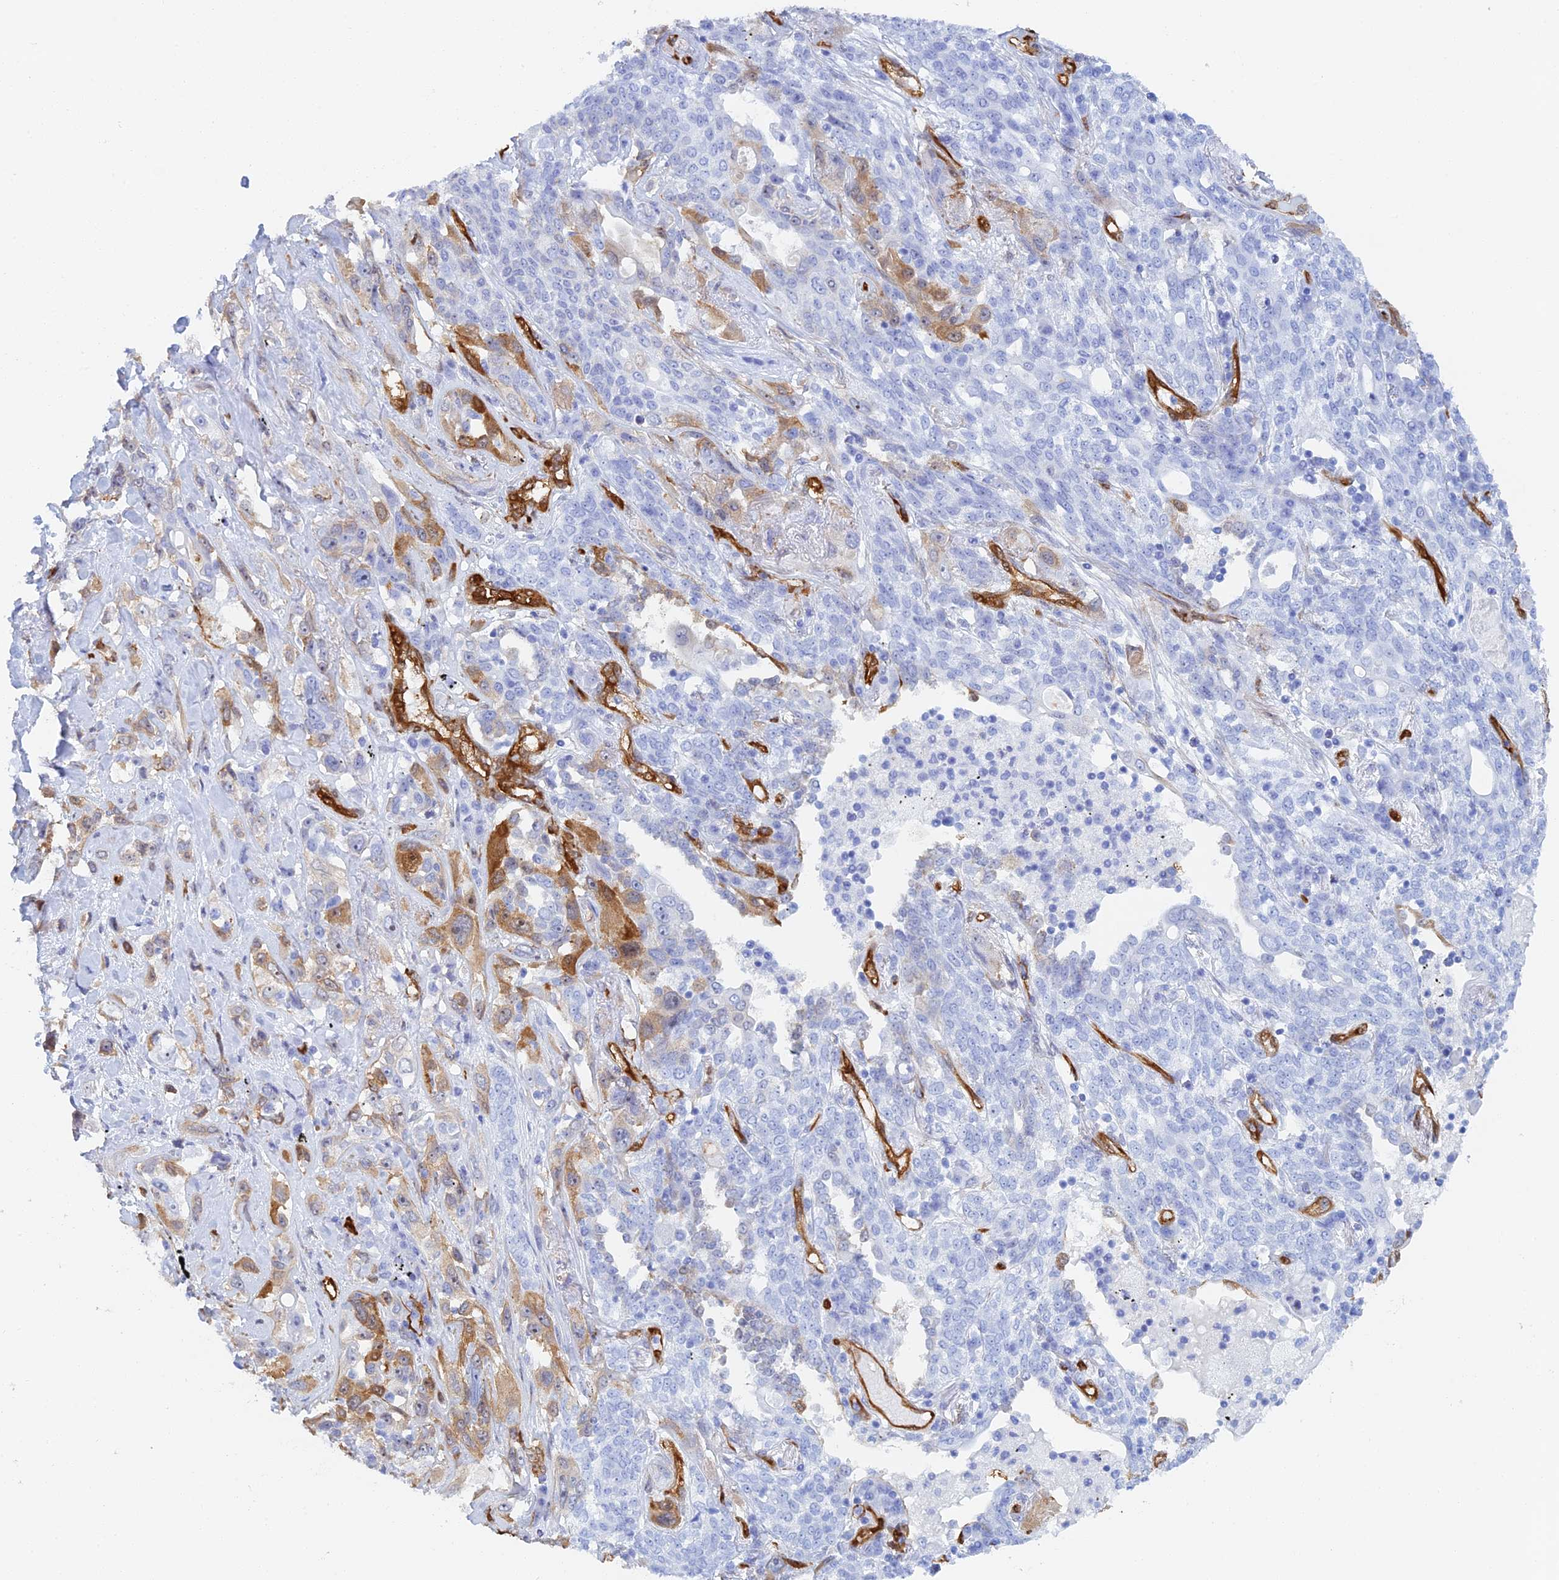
{"staining": {"intensity": "moderate", "quantity": "<25%", "location": "cytoplasmic/membranous"}, "tissue": "lung cancer", "cell_type": "Tumor cells", "image_type": "cancer", "snomed": [{"axis": "morphology", "description": "Squamous cell carcinoma, NOS"}, {"axis": "topography", "description": "Lung"}], "caption": "Moderate cytoplasmic/membranous positivity is appreciated in about <25% of tumor cells in lung cancer (squamous cell carcinoma).", "gene": "CRIP2", "patient": {"sex": "female", "age": 70}}